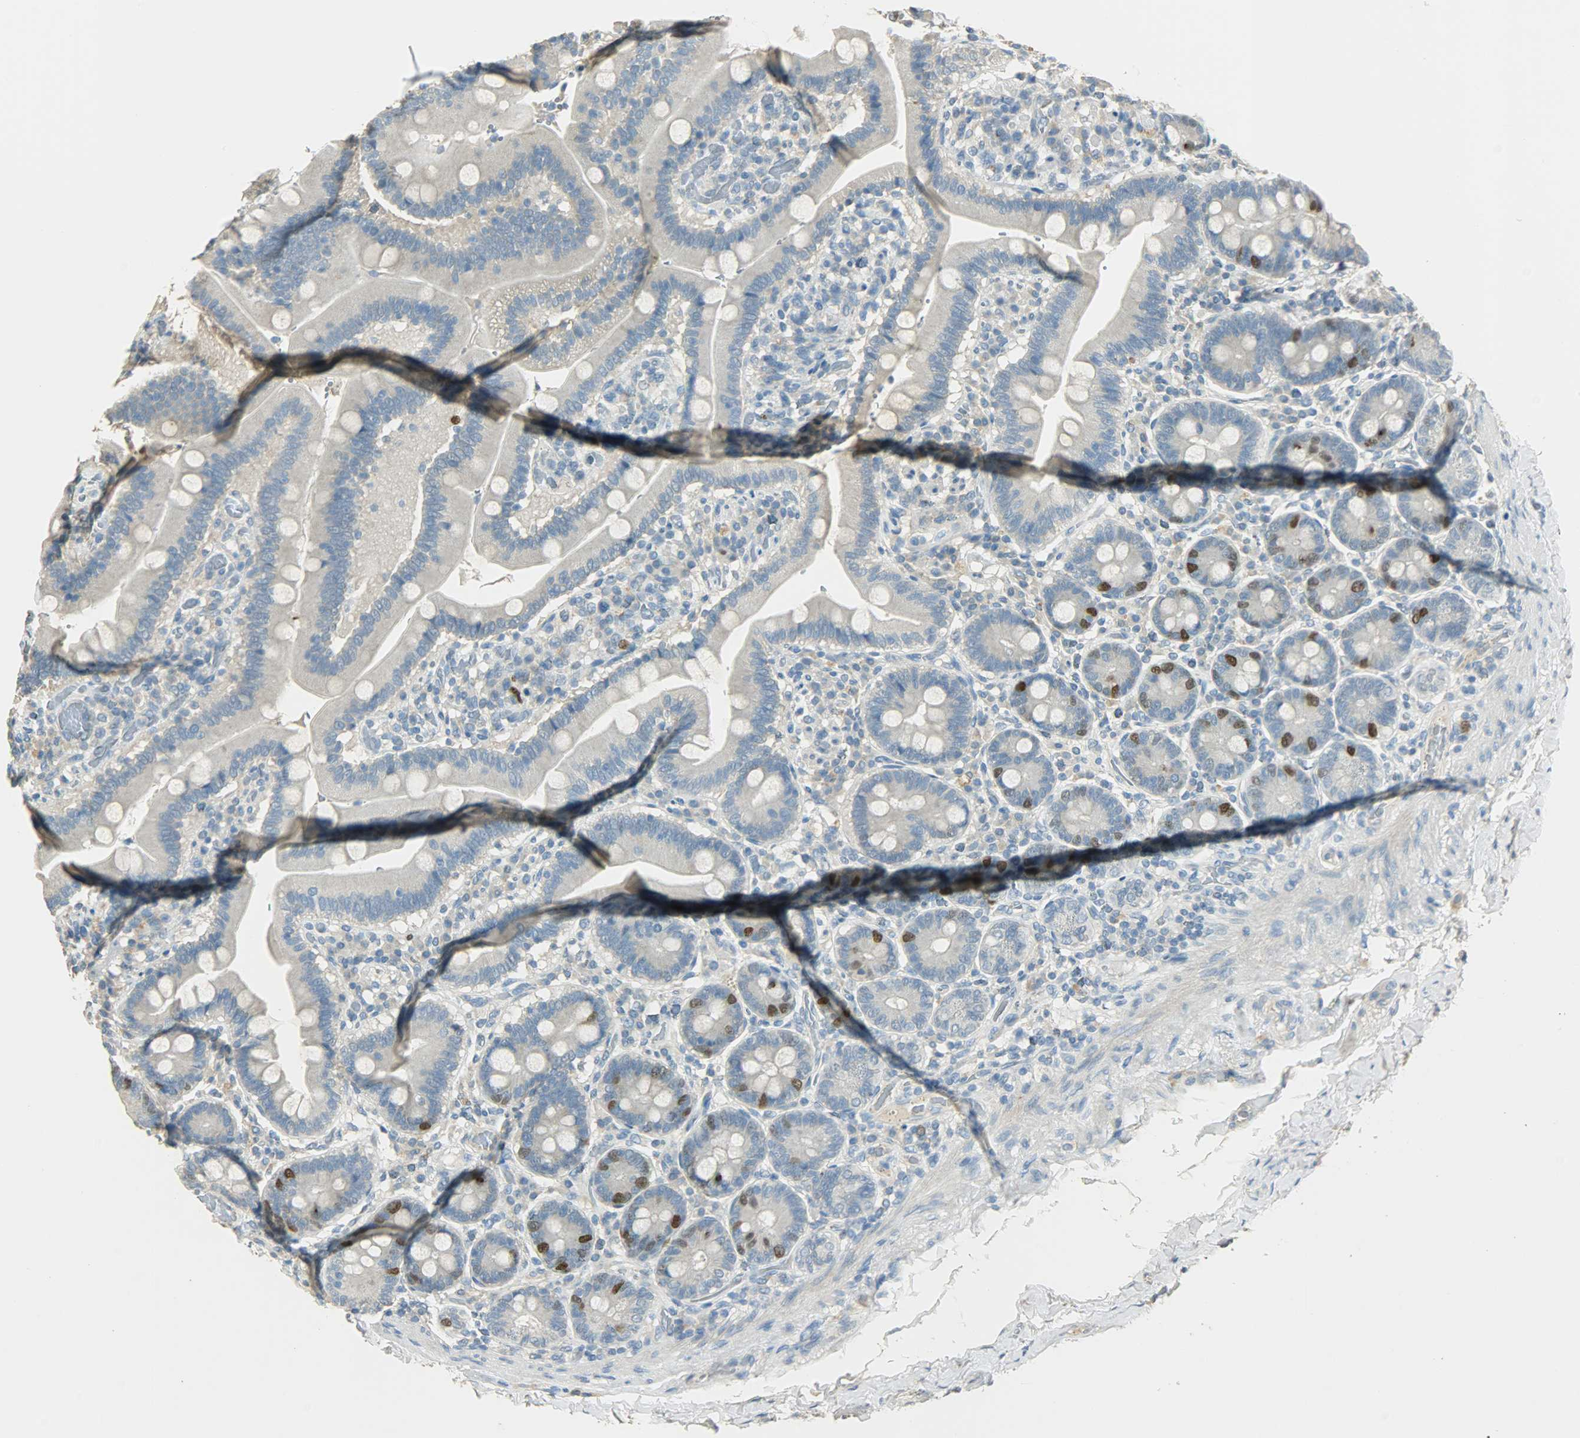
{"staining": {"intensity": "strong", "quantity": "<25%", "location": "cytoplasmic/membranous,nuclear"}, "tissue": "duodenum", "cell_type": "Glandular cells", "image_type": "normal", "snomed": [{"axis": "morphology", "description": "Normal tissue, NOS"}, {"axis": "topography", "description": "Duodenum"}], "caption": "DAB (3,3'-diaminobenzidine) immunohistochemical staining of benign duodenum reveals strong cytoplasmic/membranous,nuclear protein positivity in about <25% of glandular cells. (DAB (3,3'-diaminobenzidine) = brown stain, brightfield microscopy at high magnification).", "gene": "TPX2", "patient": {"sex": "male", "age": 66}}